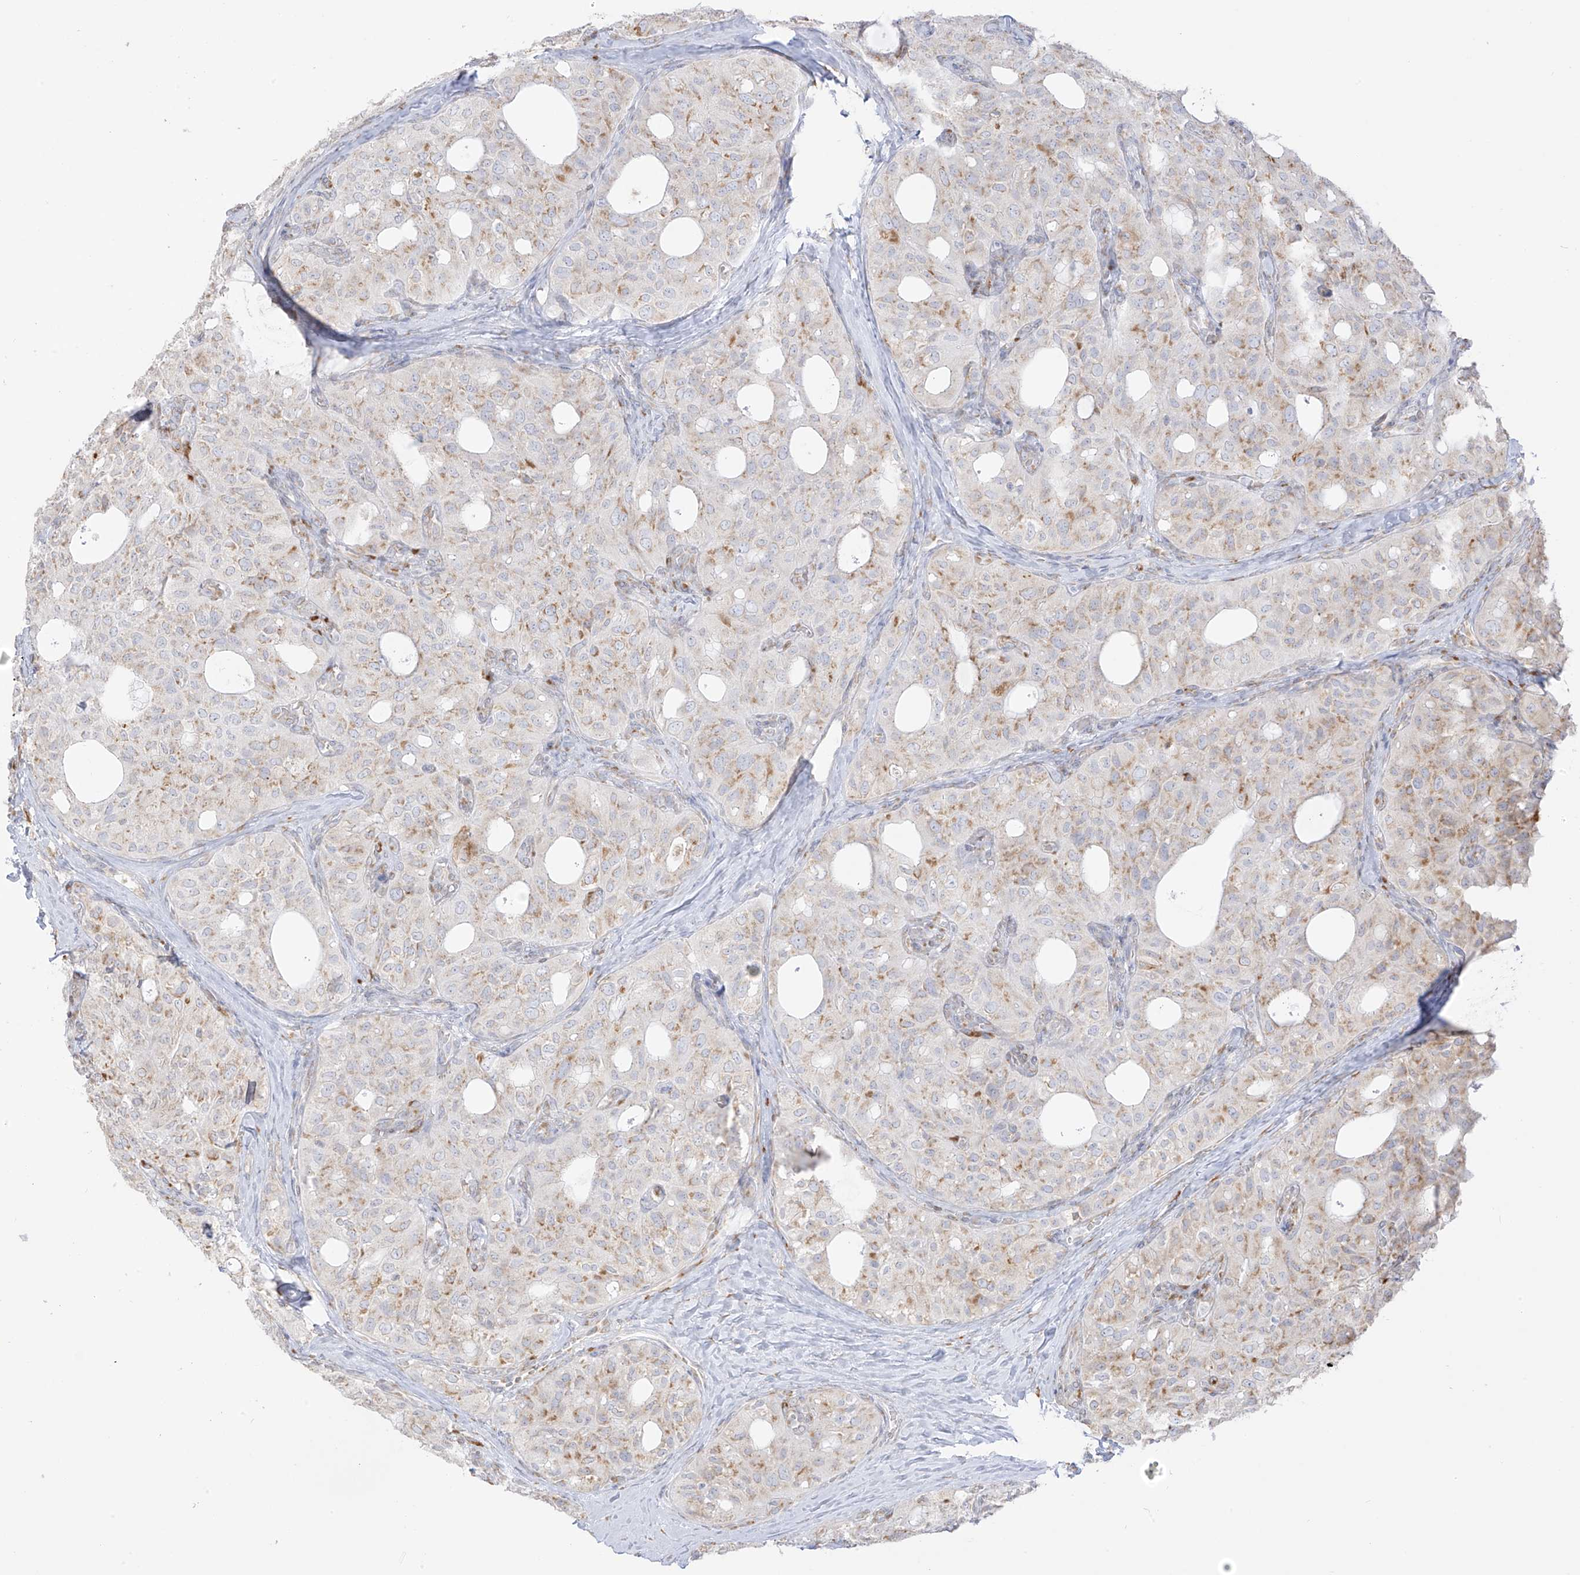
{"staining": {"intensity": "weak", "quantity": "<25%", "location": "cytoplasmic/membranous"}, "tissue": "thyroid cancer", "cell_type": "Tumor cells", "image_type": "cancer", "snomed": [{"axis": "morphology", "description": "Follicular adenoma carcinoma, NOS"}, {"axis": "topography", "description": "Thyroid gland"}], "caption": "A micrograph of thyroid cancer (follicular adenoma carcinoma) stained for a protein reveals no brown staining in tumor cells.", "gene": "LRRC59", "patient": {"sex": "male", "age": 75}}